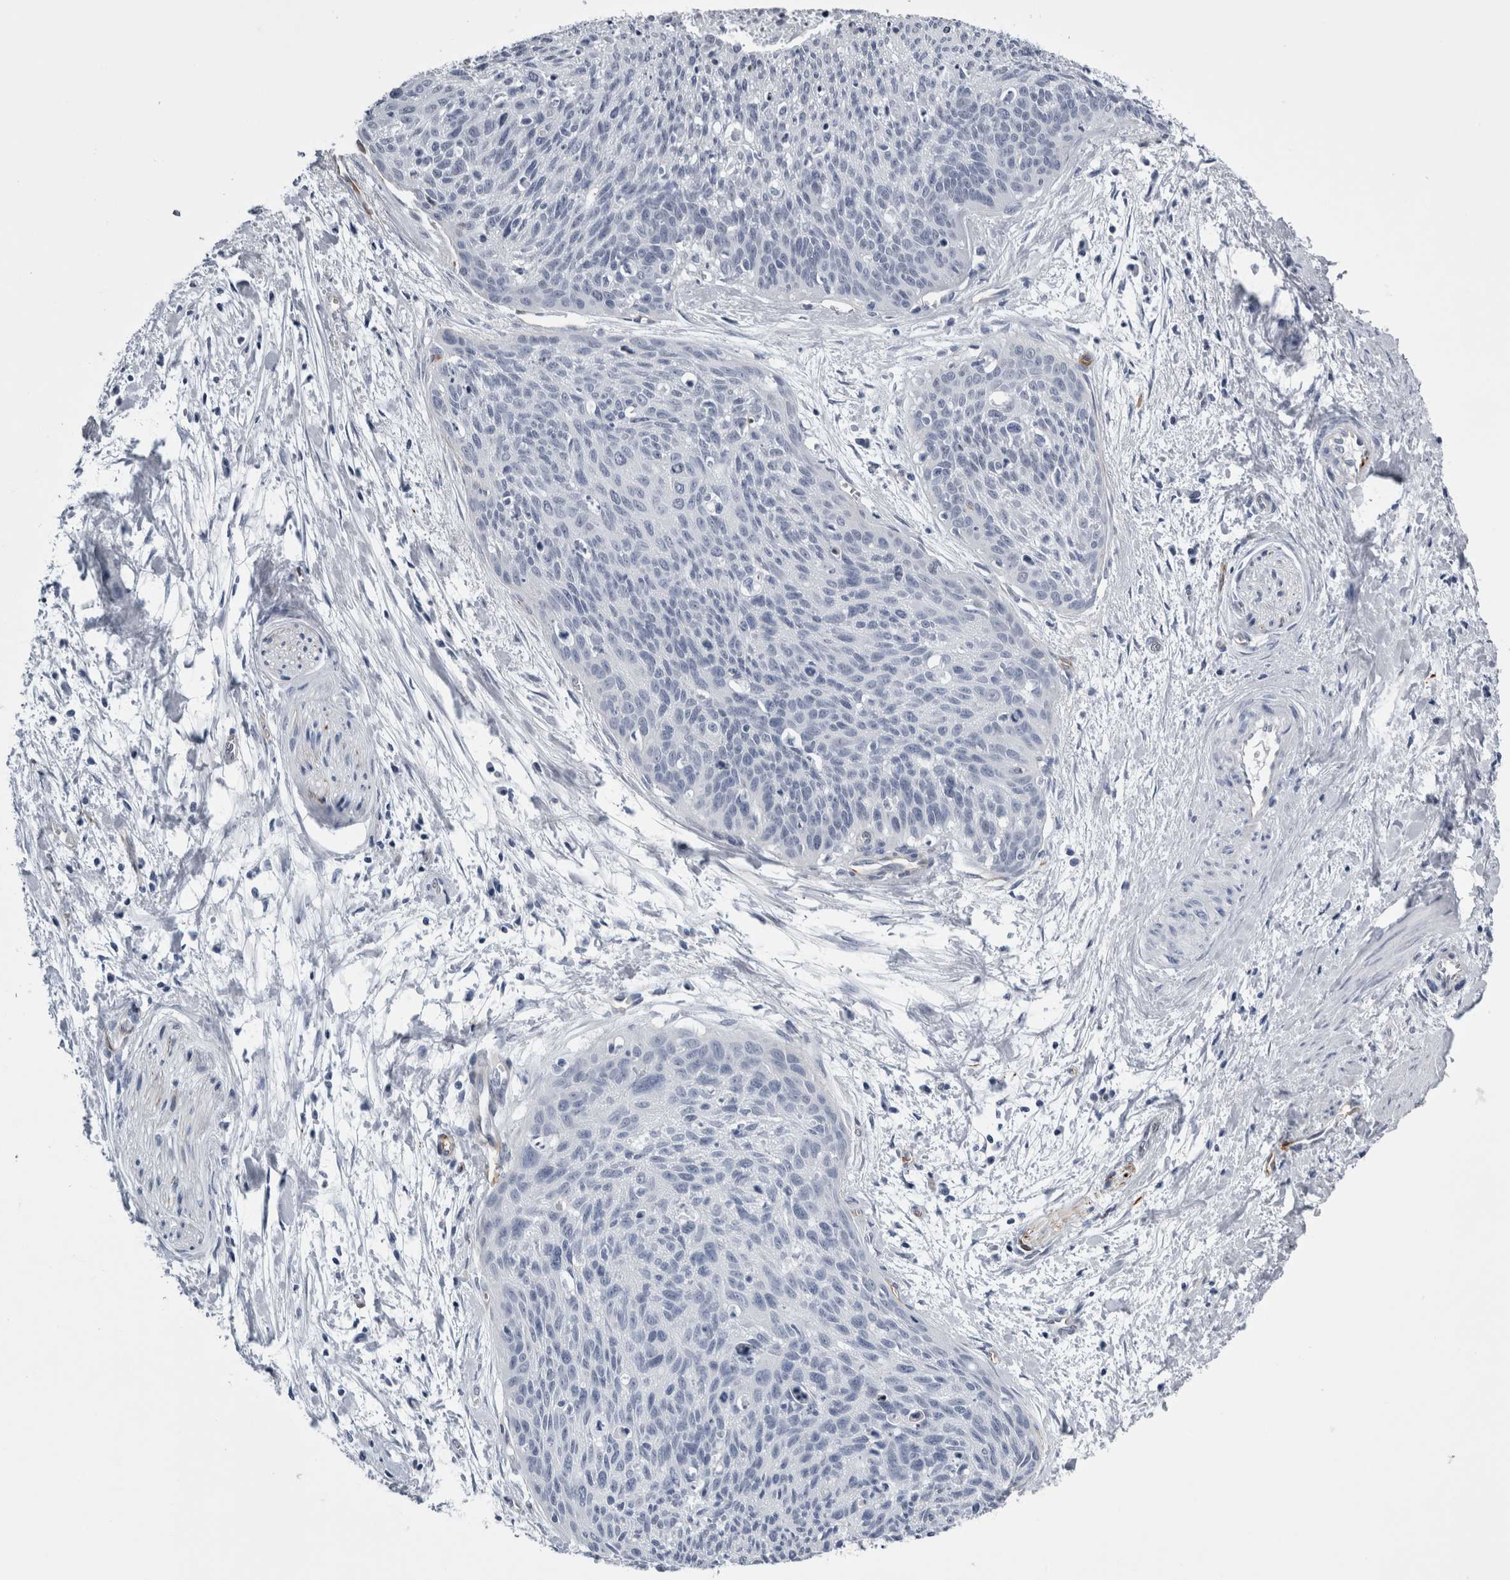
{"staining": {"intensity": "negative", "quantity": "none", "location": "none"}, "tissue": "cervical cancer", "cell_type": "Tumor cells", "image_type": "cancer", "snomed": [{"axis": "morphology", "description": "Squamous cell carcinoma, NOS"}, {"axis": "topography", "description": "Cervix"}], "caption": "Squamous cell carcinoma (cervical) was stained to show a protein in brown. There is no significant staining in tumor cells.", "gene": "VWDE", "patient": {"sex": "female", "age": 55}}